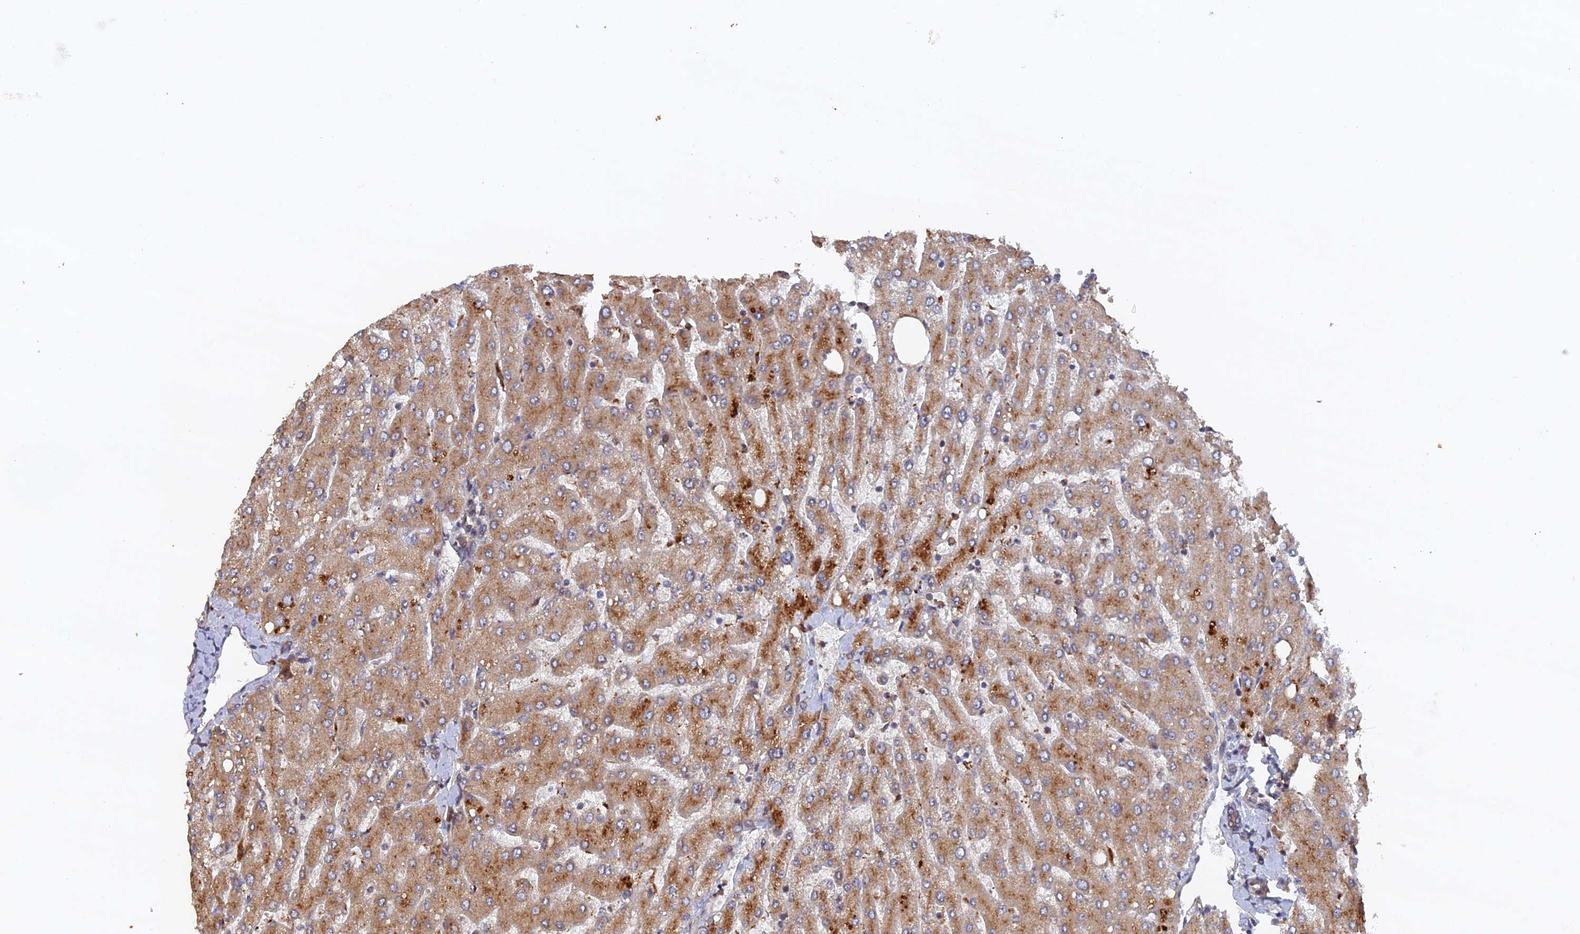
{"staining": {"intensity": "weak", "quantity": ">75%", "location": "cytoplasmic/membranous"}, "tissue": "liver", "cell_type": "Cholangiocytes", "image_type": "normal", "snomed": [{"axis": "morphology", "description": "Normal tissue, NOS"}, {"axis": "topography", "description": "Liver"}], "caption": "Protein expression analysis of unremarkable liver demonstrates weak cytoplasmic/membranous staining in approximately >75% of cholangiocytes.", "gene": "VPS37C", "patient": {"sex": "male", "age": 55}}